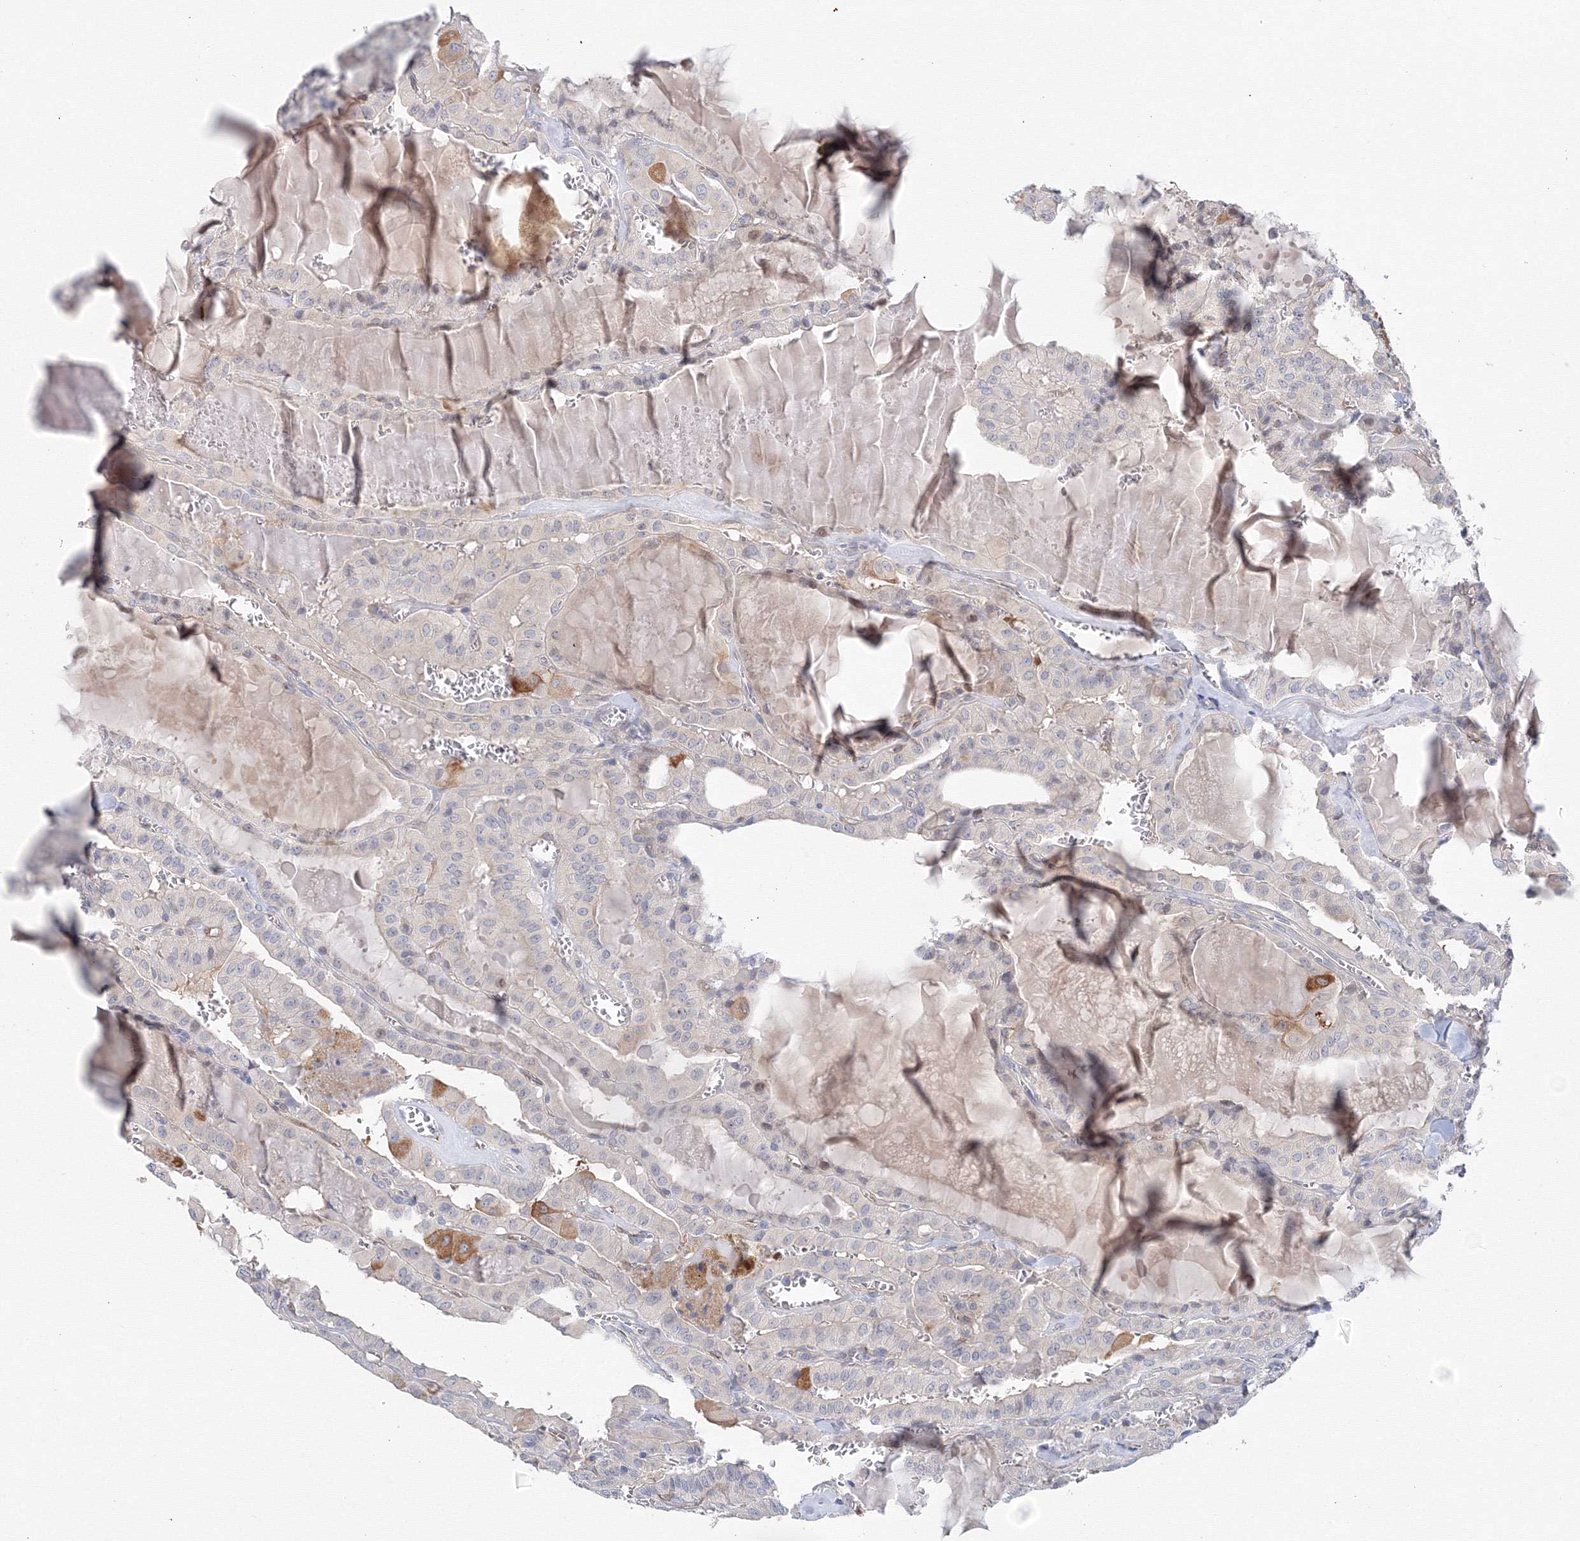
{"staining": {"intensity": "moderate", "quantity": "<25%", "location": "cytoplasmic/membranous"}, "tissue": "thyroid cancer", "cell_type": "Tumor cells", "image_type": "cancer", "snomed": [{"axis": "morphology", "description": "Papillary adenocarcinoma, NOS"}, {"axis": "topography", "description": "Thyroid gland"}], "caption": "An immunohistochemistry histopathology image of neoplastic tissue is shown. Protein staining in brown shows moderate cytoplasmic/membranous positivity in thyroid papillary adenocarcinoma within tumor cells.", "gene": "DIS3L2", "patient": {"sex": "male", "age": 52}}